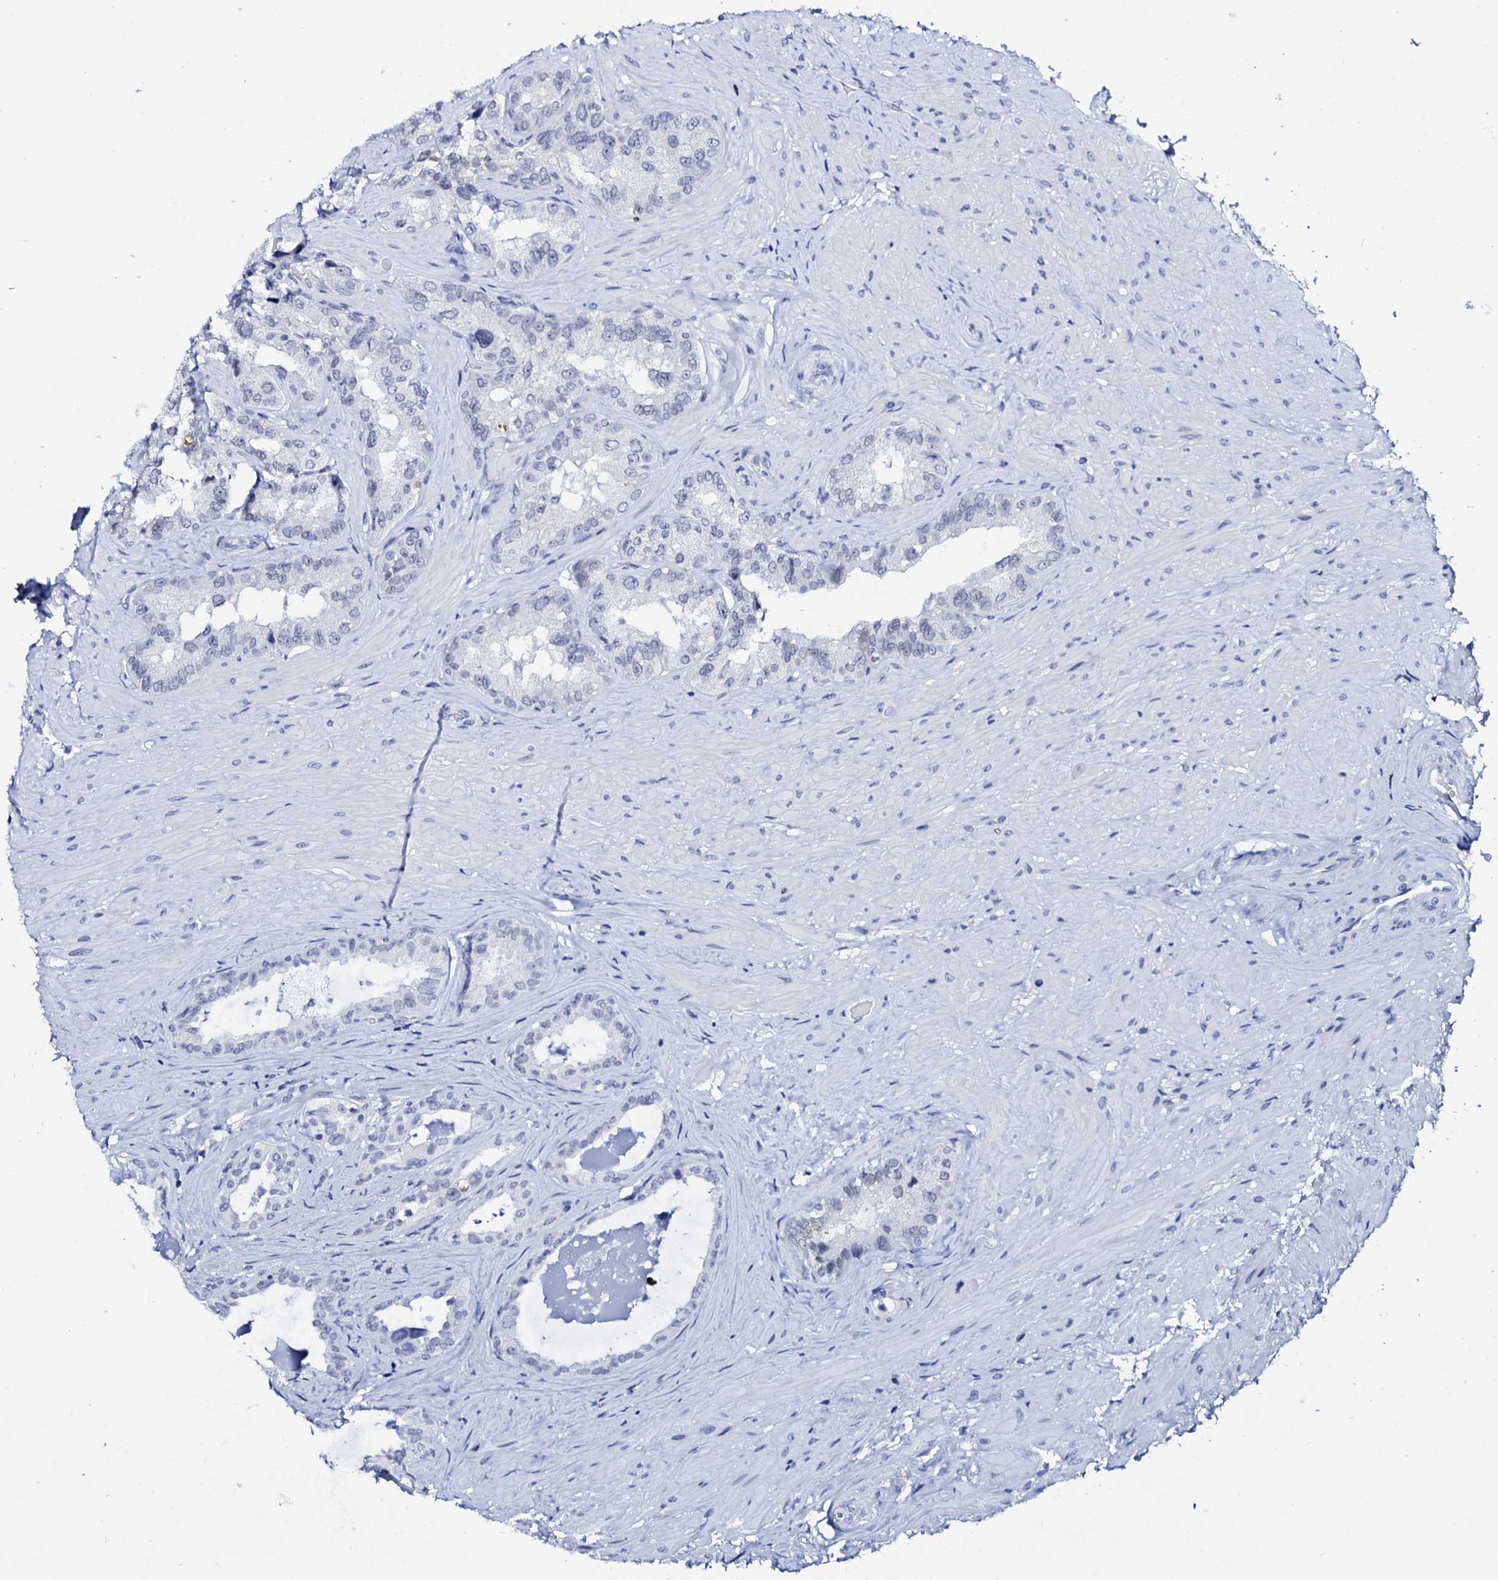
{"staining": {"intensity": "negative", "quantity": "none", "location": "none"}, "tissue": "seminal vesicle", "cell_type": "Glandular cells", "image_type": "normal", "snomed": [{"axis": "morphology", "description": "Normal tissue, NOS"}, {"axis": "topography", "description": "Seminal veicle"}, {"axis": "topography", "description": "Peripheral nerve tissue"}], "caption": "High magnification brightfield microscopy of benign seminal vesicle stained with DAB (3,3'-diaminobenzidine) (brown) and counterstained with hematoxylin (blue): glandular cells show no significant expression.", "gene": "SPATA19", "patient": {"sex": "male", "age": 67}}